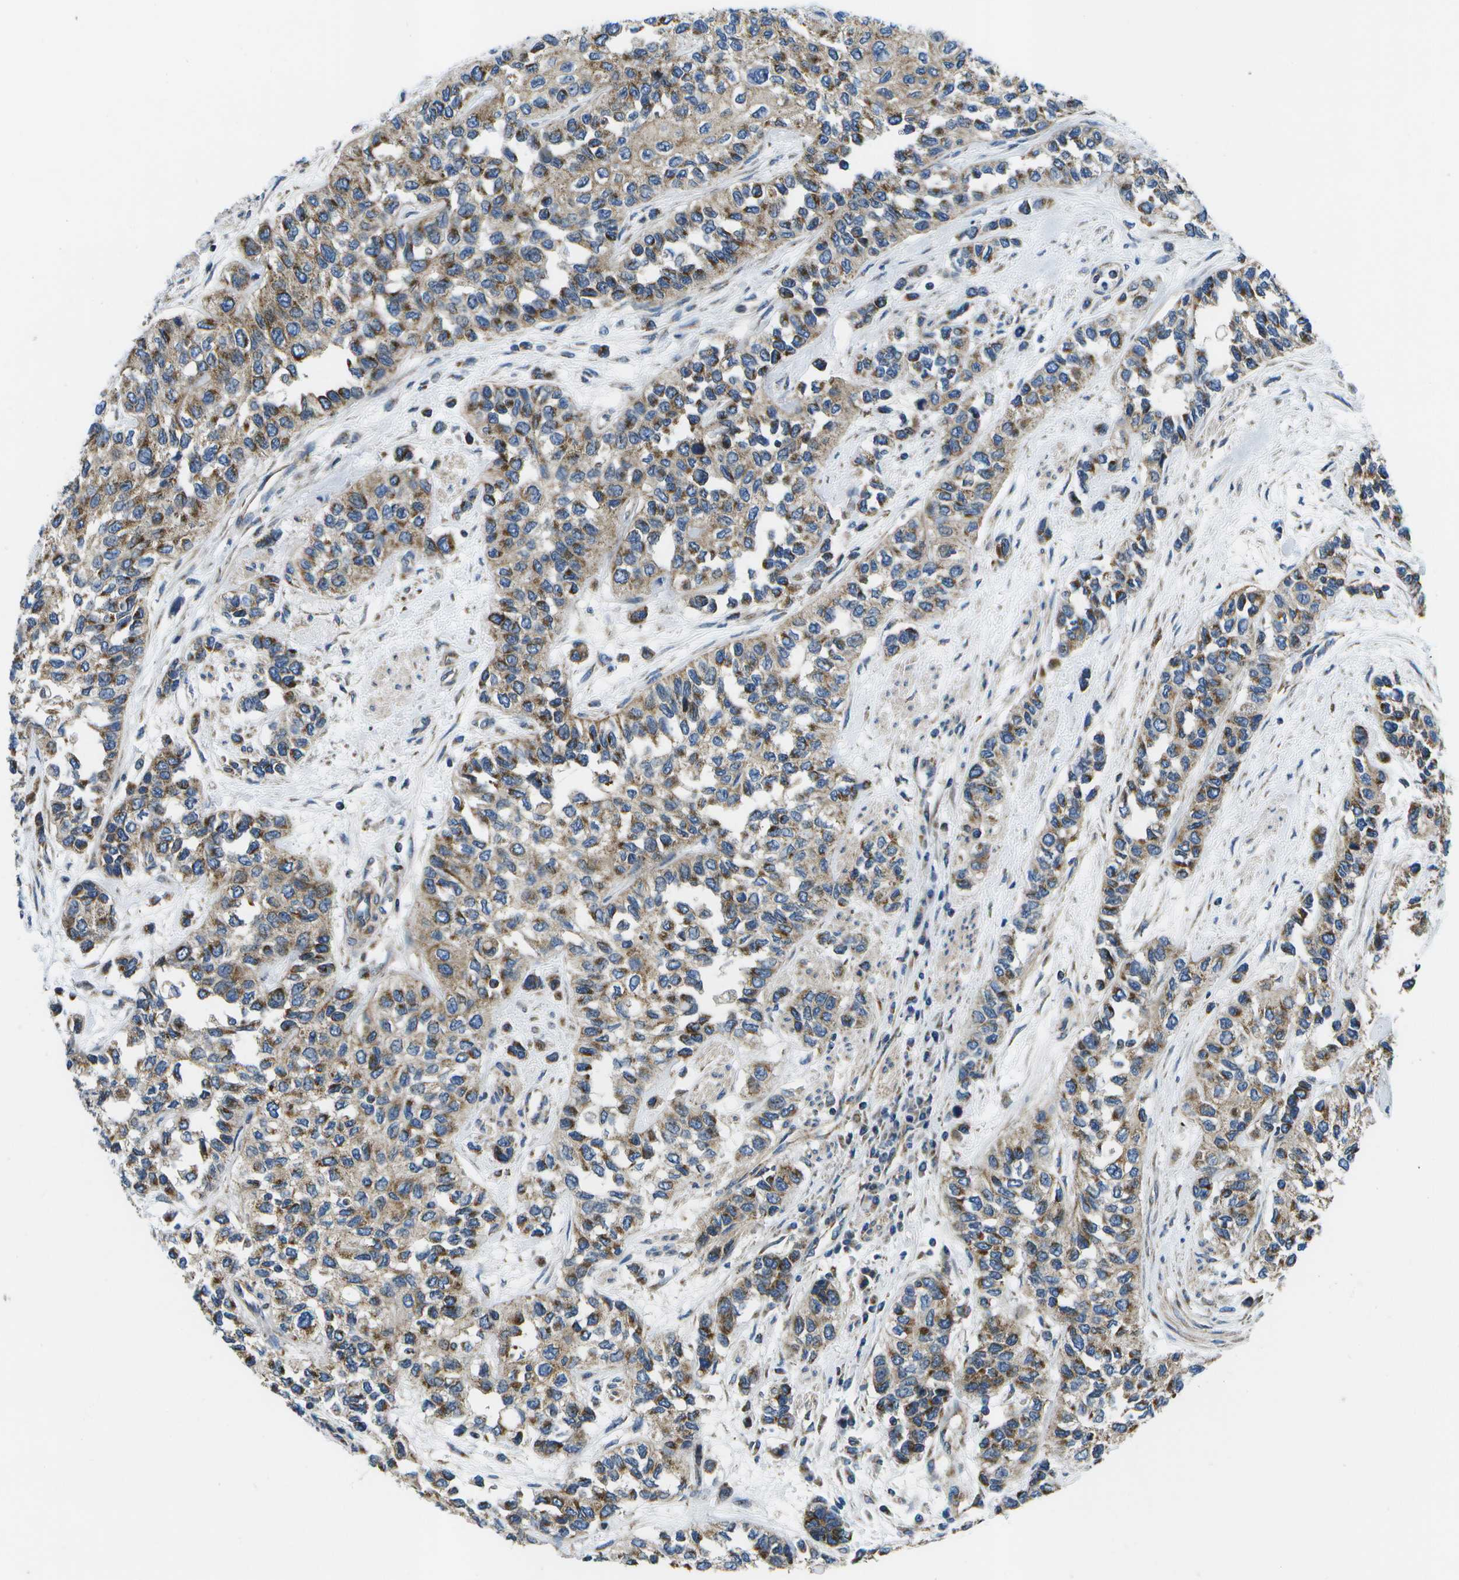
{"staining": {"intensity": "moderate", "quantity": ">75%", "location": "cytoplasmic/membranous"}, "tissue": "urothelial cancer", "cell_type": "Tumor cells", "image_type": "cancer", "snomed": [{"axis": "morphology", "description": "Urothelial carcinoma, High grade"}, {"axis": "topography", "description": "Urinary bladder"}], "caption": "Tumor cells display medium levels of moderate cytoplasmic/membranous staining in approximately >75% of cells in human urothelial cancer.", "gene": "MVK", "patient": {"sex": "female", "age": 56}}